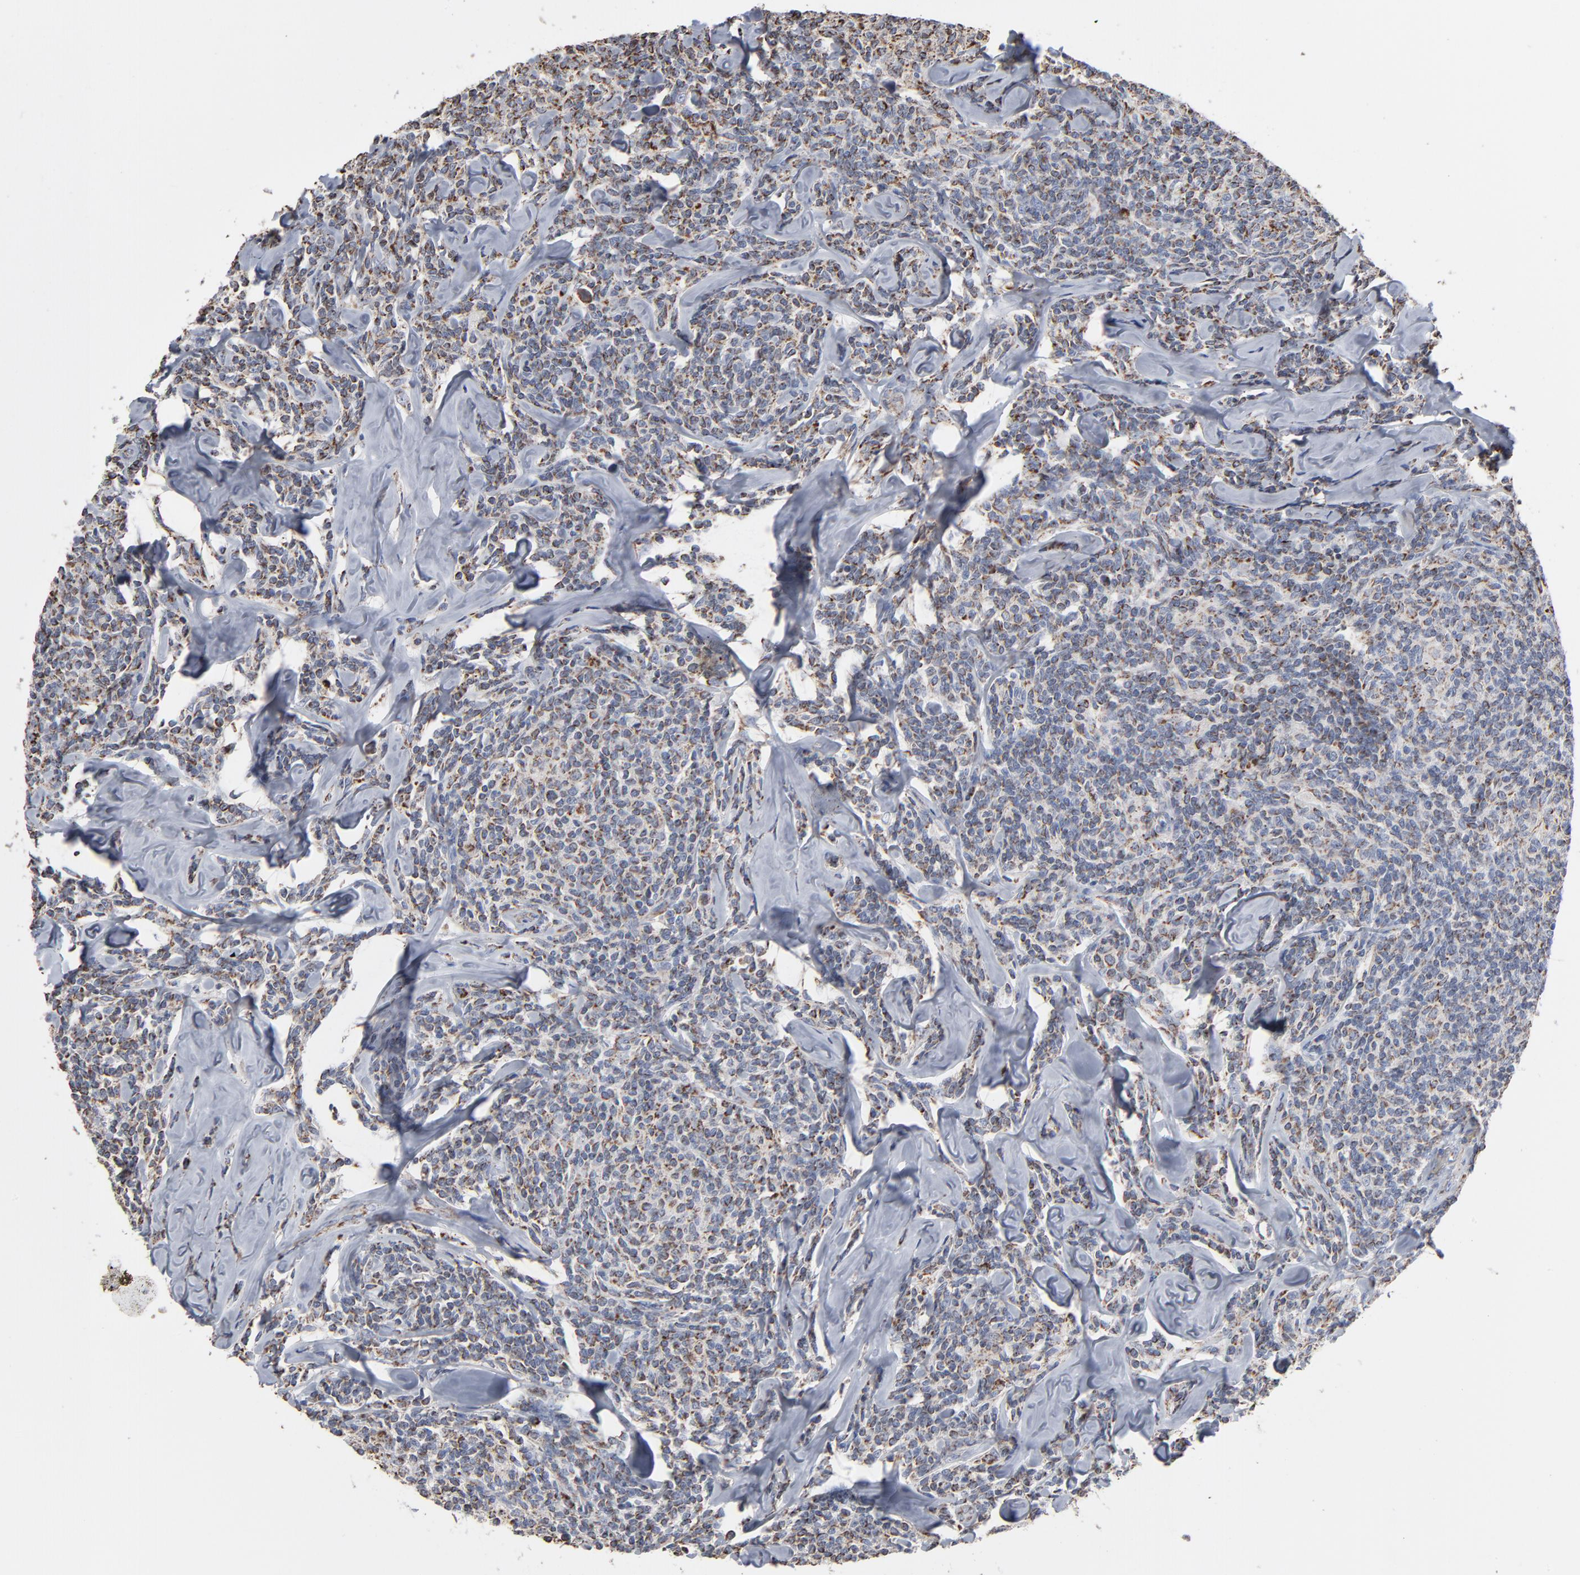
{"staining": {"intensity": "strong", "quantity": "<25%", "location": "cytoplasmic/membranous"}, "tissue": "lymphoma", "cell_type": "Tumor cells", "image_type": "cancer", "snomed": [{"axis": "morphology", "description": "Malignant lymphoma, non-Hodgkin's type, Low grade"}, {"axis": "topography", "description": "Lymph node"}], "caption": "A photomicrograph showing strong cytoplasmic/membranous expression in approximately <25% of tumor cells in lymphoma, as visualized by brown immunohistochemical staining.", "gene": "UQCRC1", "patient": {"sex": "female", "age": 56}}